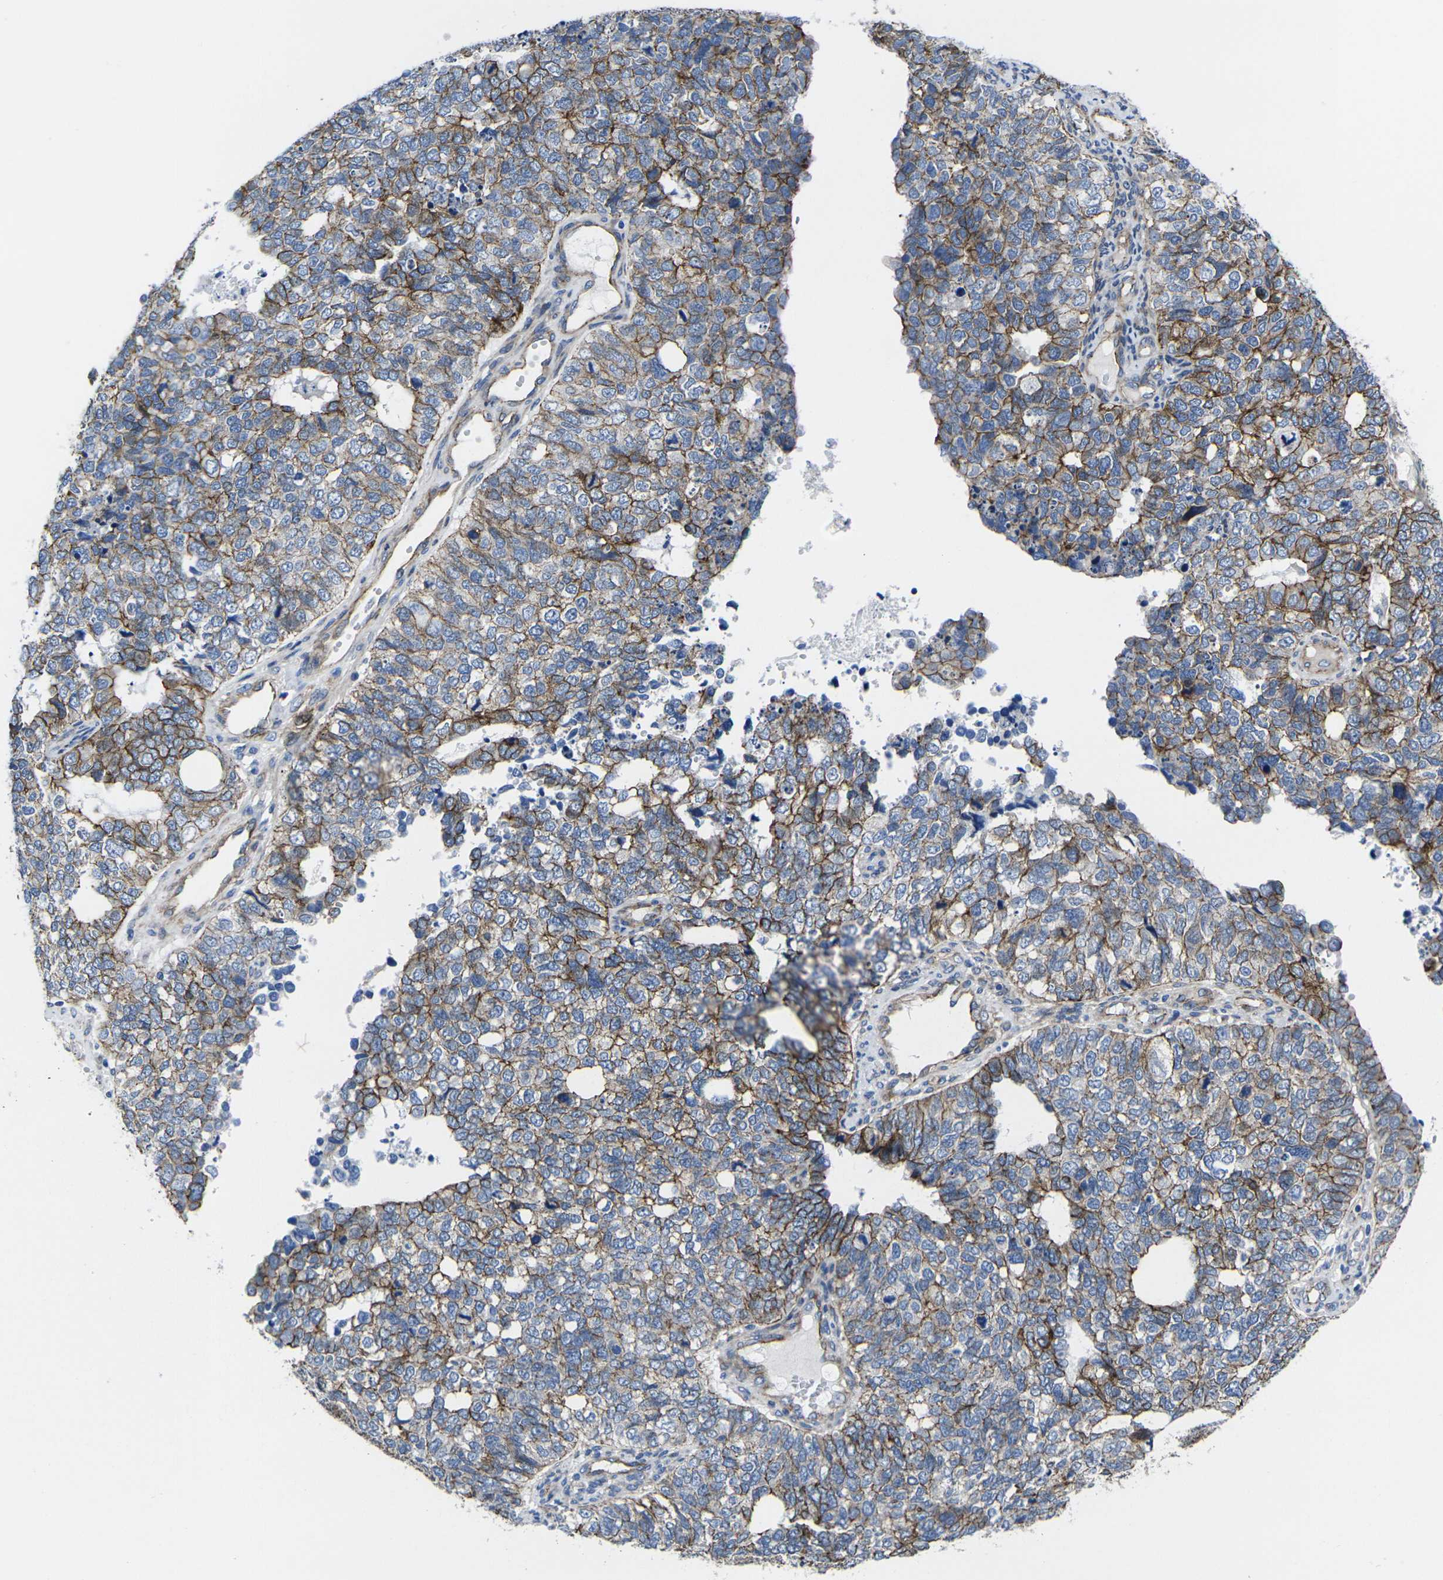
{"staining": {"intensity": "moderate", "quantity": "25%-75%", "location": "cytoplasmic/membranous"}, "tissue": "cervical cancer", "cell_type": "Tumor cells", "image_type": "cancer", "snomed": [{"axis": "morphology", "description": "Squamous cell carcinoma, NOS"}, {"axis": "topography", "description": "Cervix"}], "caption": "IHC image of cervical cancer (squamous cell carcinoma) stained for a protein (brown), which exhibits medium levels of moderate cytoplasmic/membranous positivity in approximately 25%-75% of tumor cells.", "gene": "NUMB", "patient": {"sex": "female", "age": 63}}